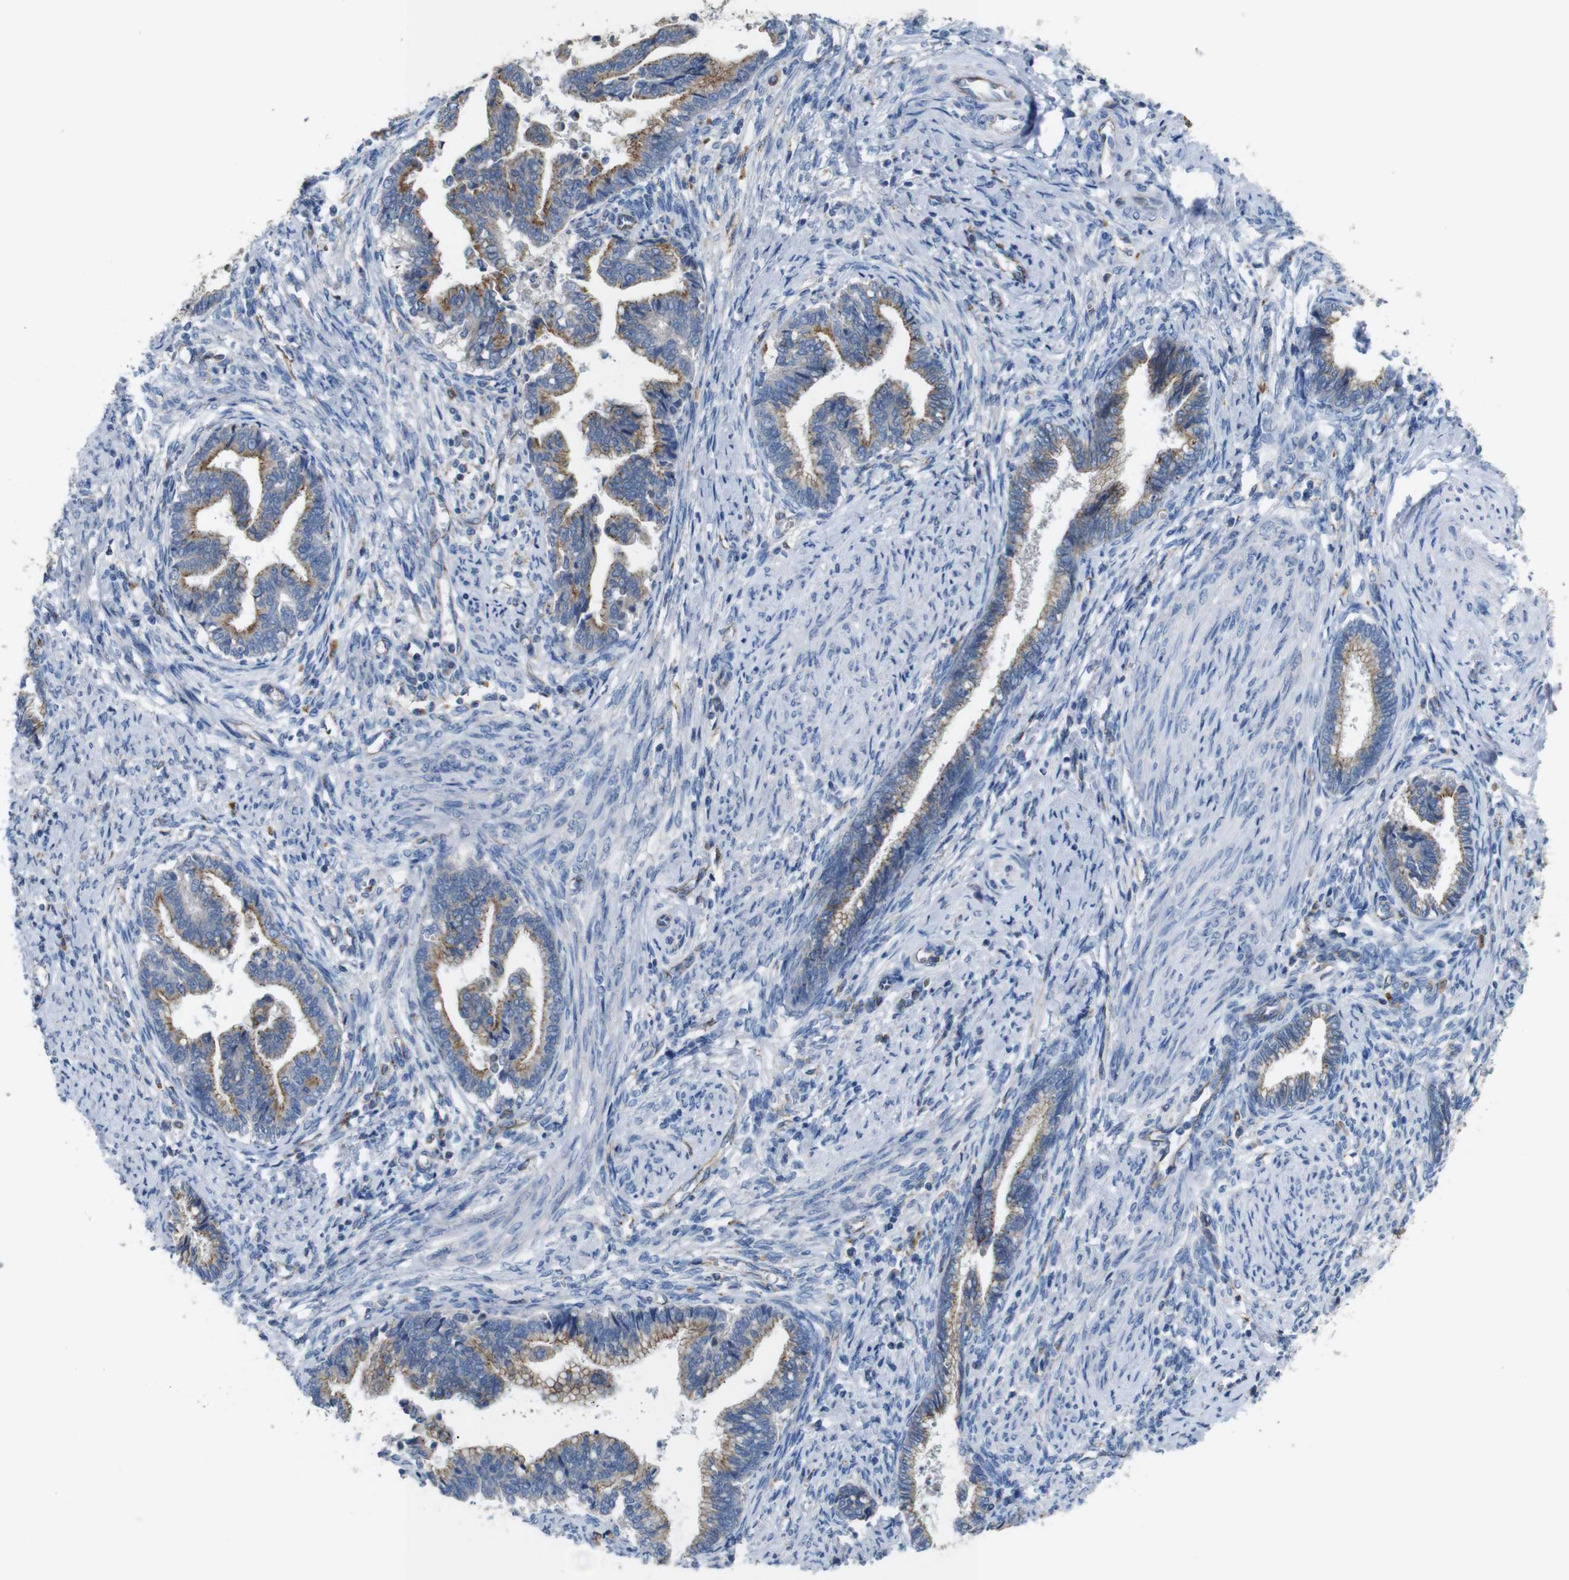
{"staining": {"intensity": "weak", "quantity": ">75%", "location": "cytoplasmic/membranous"}, "tissue": "cervical cancer", "cell_type": "Tumor cells", "image_type": "cancer", "snomed": [{"axis": "morphology", "description": "Adenocarcinoma, NOS"}, {"axis": "topography", "description": "Cervix"}], "caption": "Weak cytoplasmic/membranous protein staining is present in about >75% of tumor cells in cervical adenocarcinoma. Nuclei are stained in blue.", "gene": "NHLRC3", "patient": {"sex": "female", "age": 44}}